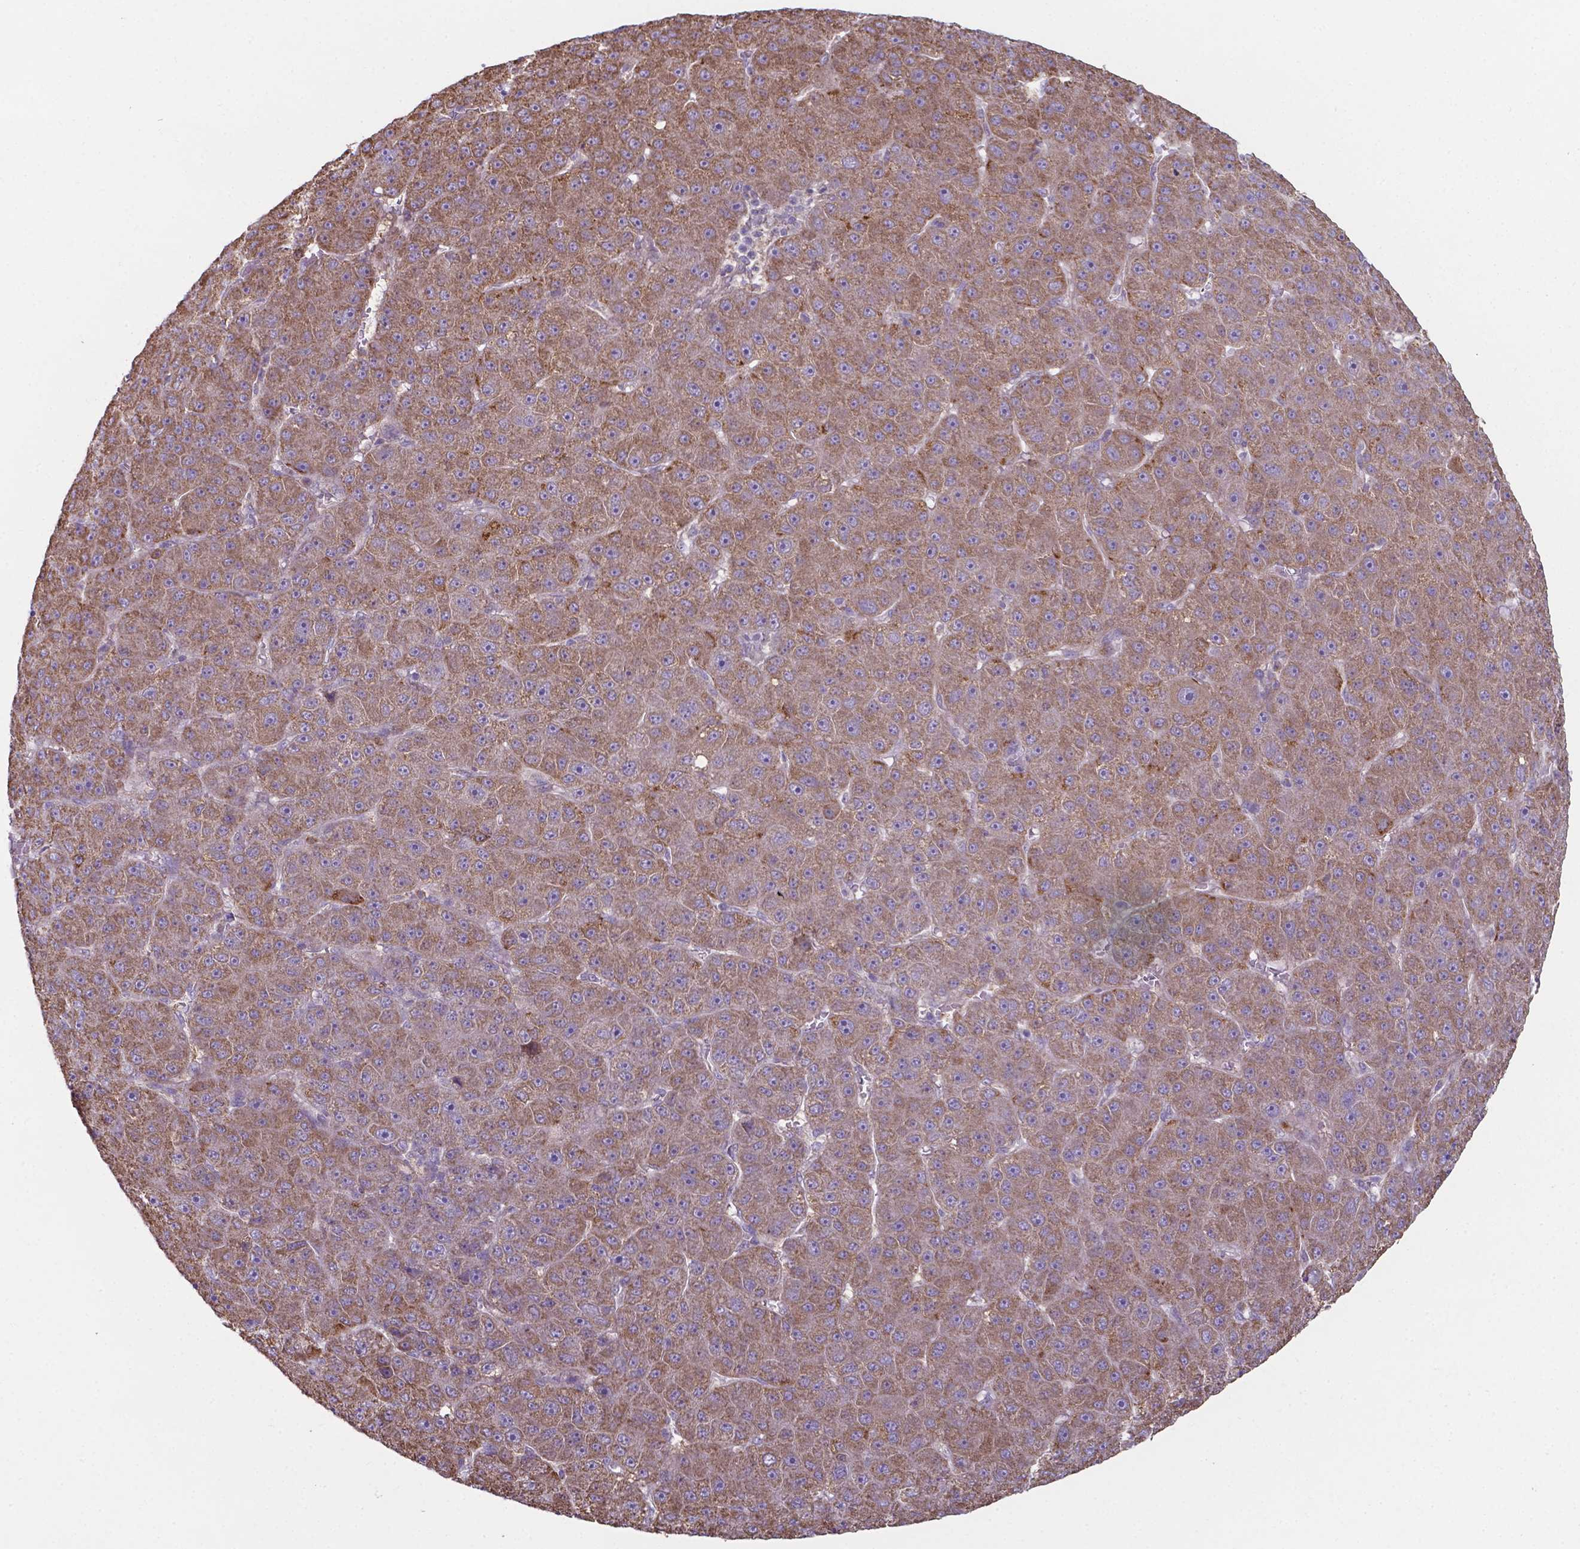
{"staining": {"intensity": "moderate", "quantity": "25%-75%", "location": "cytoplasmic/membranous"}, "tissue": "liver cancer", "cell_type": "Tumor cells", "image_type": "cancer", "snomed": [{"axis": "morphology", "description": "Carcinoma, Hepatocellular, NOS"}, {"axis": "topography", "description": "Liver"}], "caption": "IHC photomicrograph of neoplastic tissue: liver hepatocellular carcinoma stained using immunohistochemistry displays medium levels of moderate protein expression localized specifically in the cytoplasmic/membranous of tumor cells, appearing as a cytoplasmic/membranous brown color.", "gene": "FAM114A1", "patient": {"sex": "male", "age": 67}}